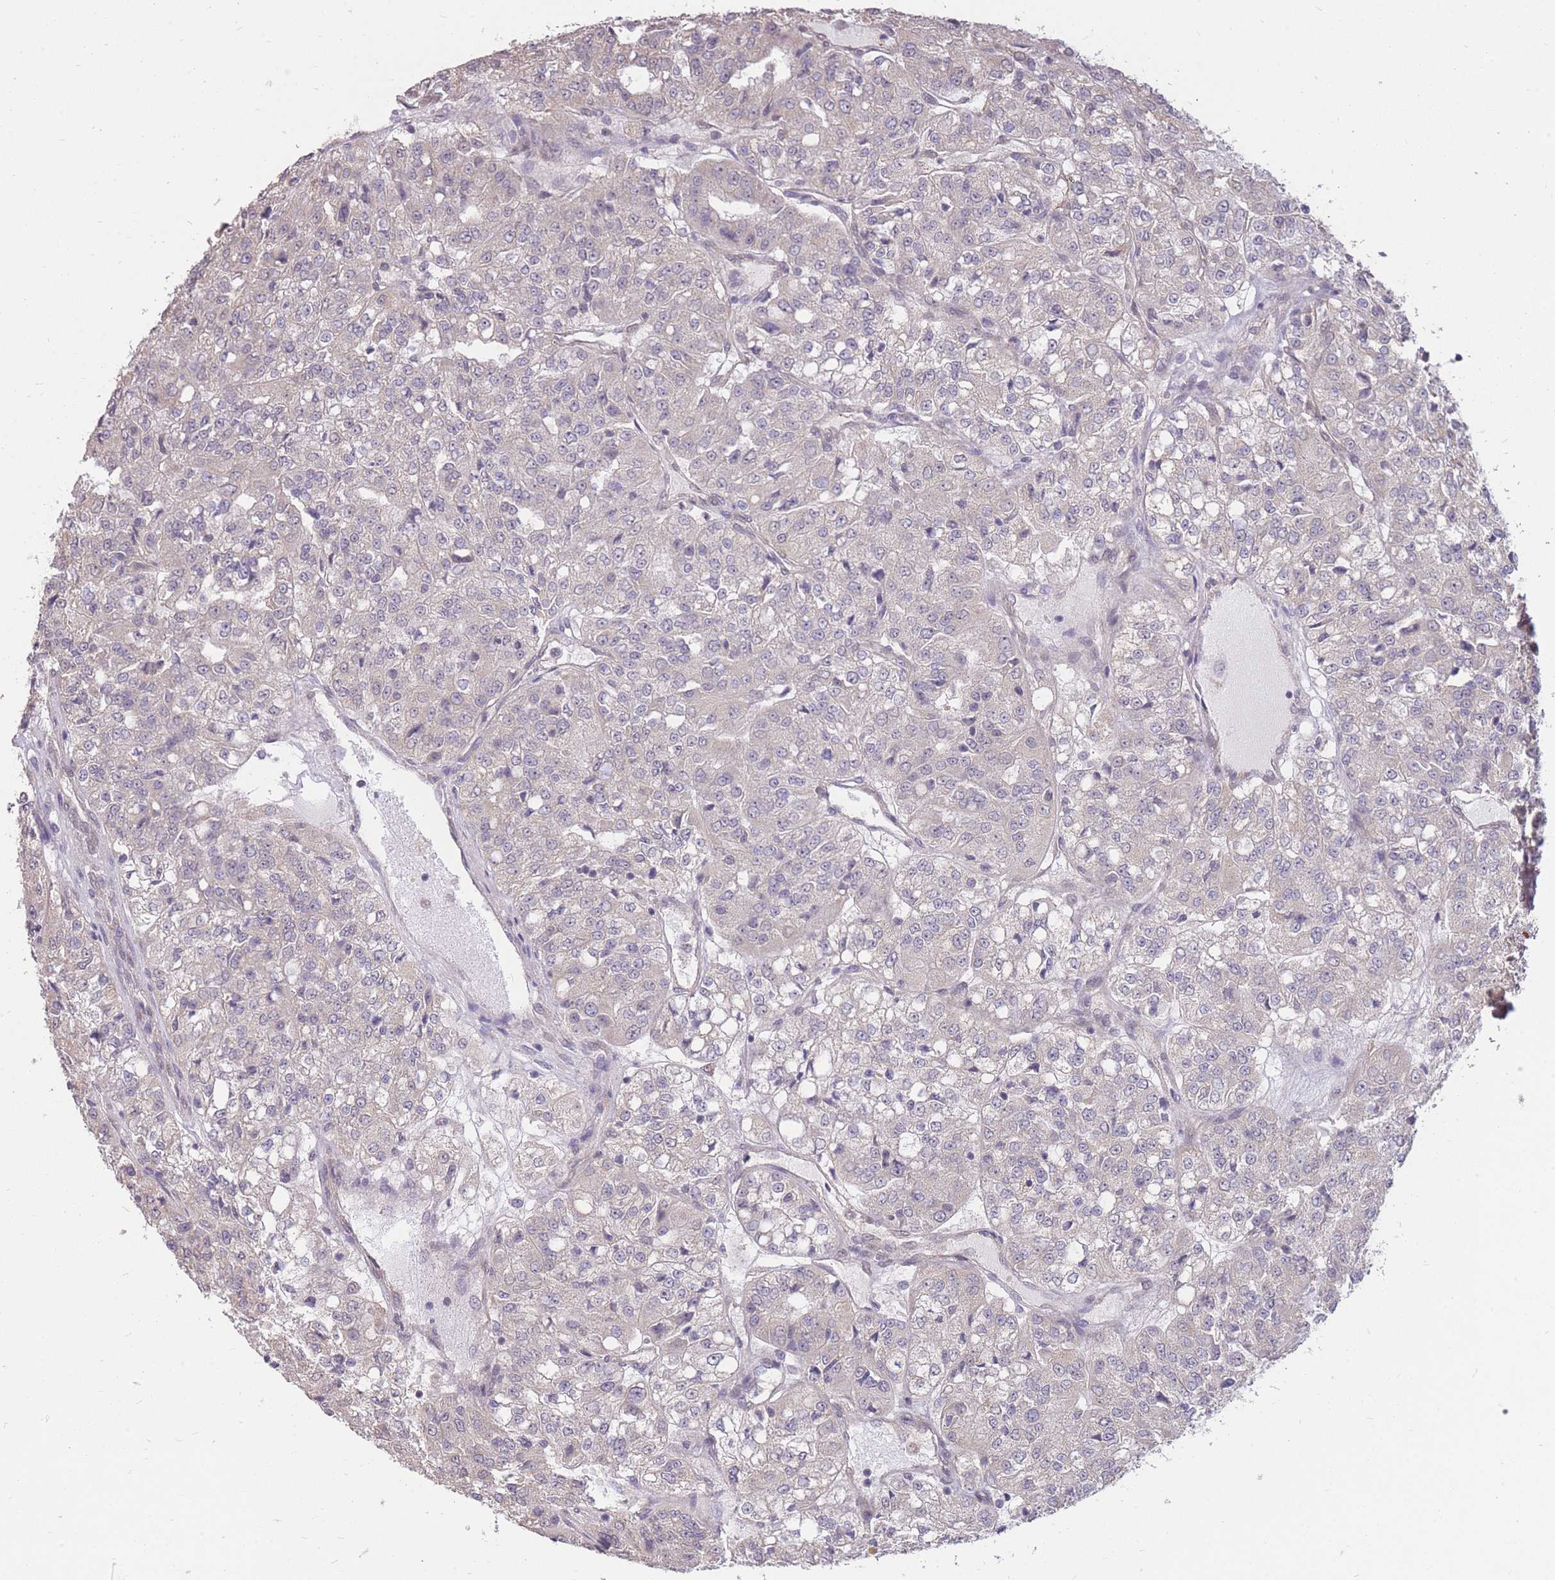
{"staining": {"intensity": "negative", "quantity": "none", "location": "none"}, "tissue": "renal cancer", "cell_type": "Tumor cells", "image_type": "cancer", "snomed": [{"axis": "morphology", "description": "Adenocarcinoma, NOS"}, {"axis": "topography", "description": "Kidney"}], "caption": "High magnification brightfield microscopy of renal cancer stained with DAB (3,3'-diaminobenzidine) (brown) and counterstained with hematoxylin (blue): tumor cells show no significant positivity. (Immunohistochemistry, brightfield microscopy, high magnification).", "gene": "DYNC1LI2", "patient": {"sex": "female", "age": 63}}